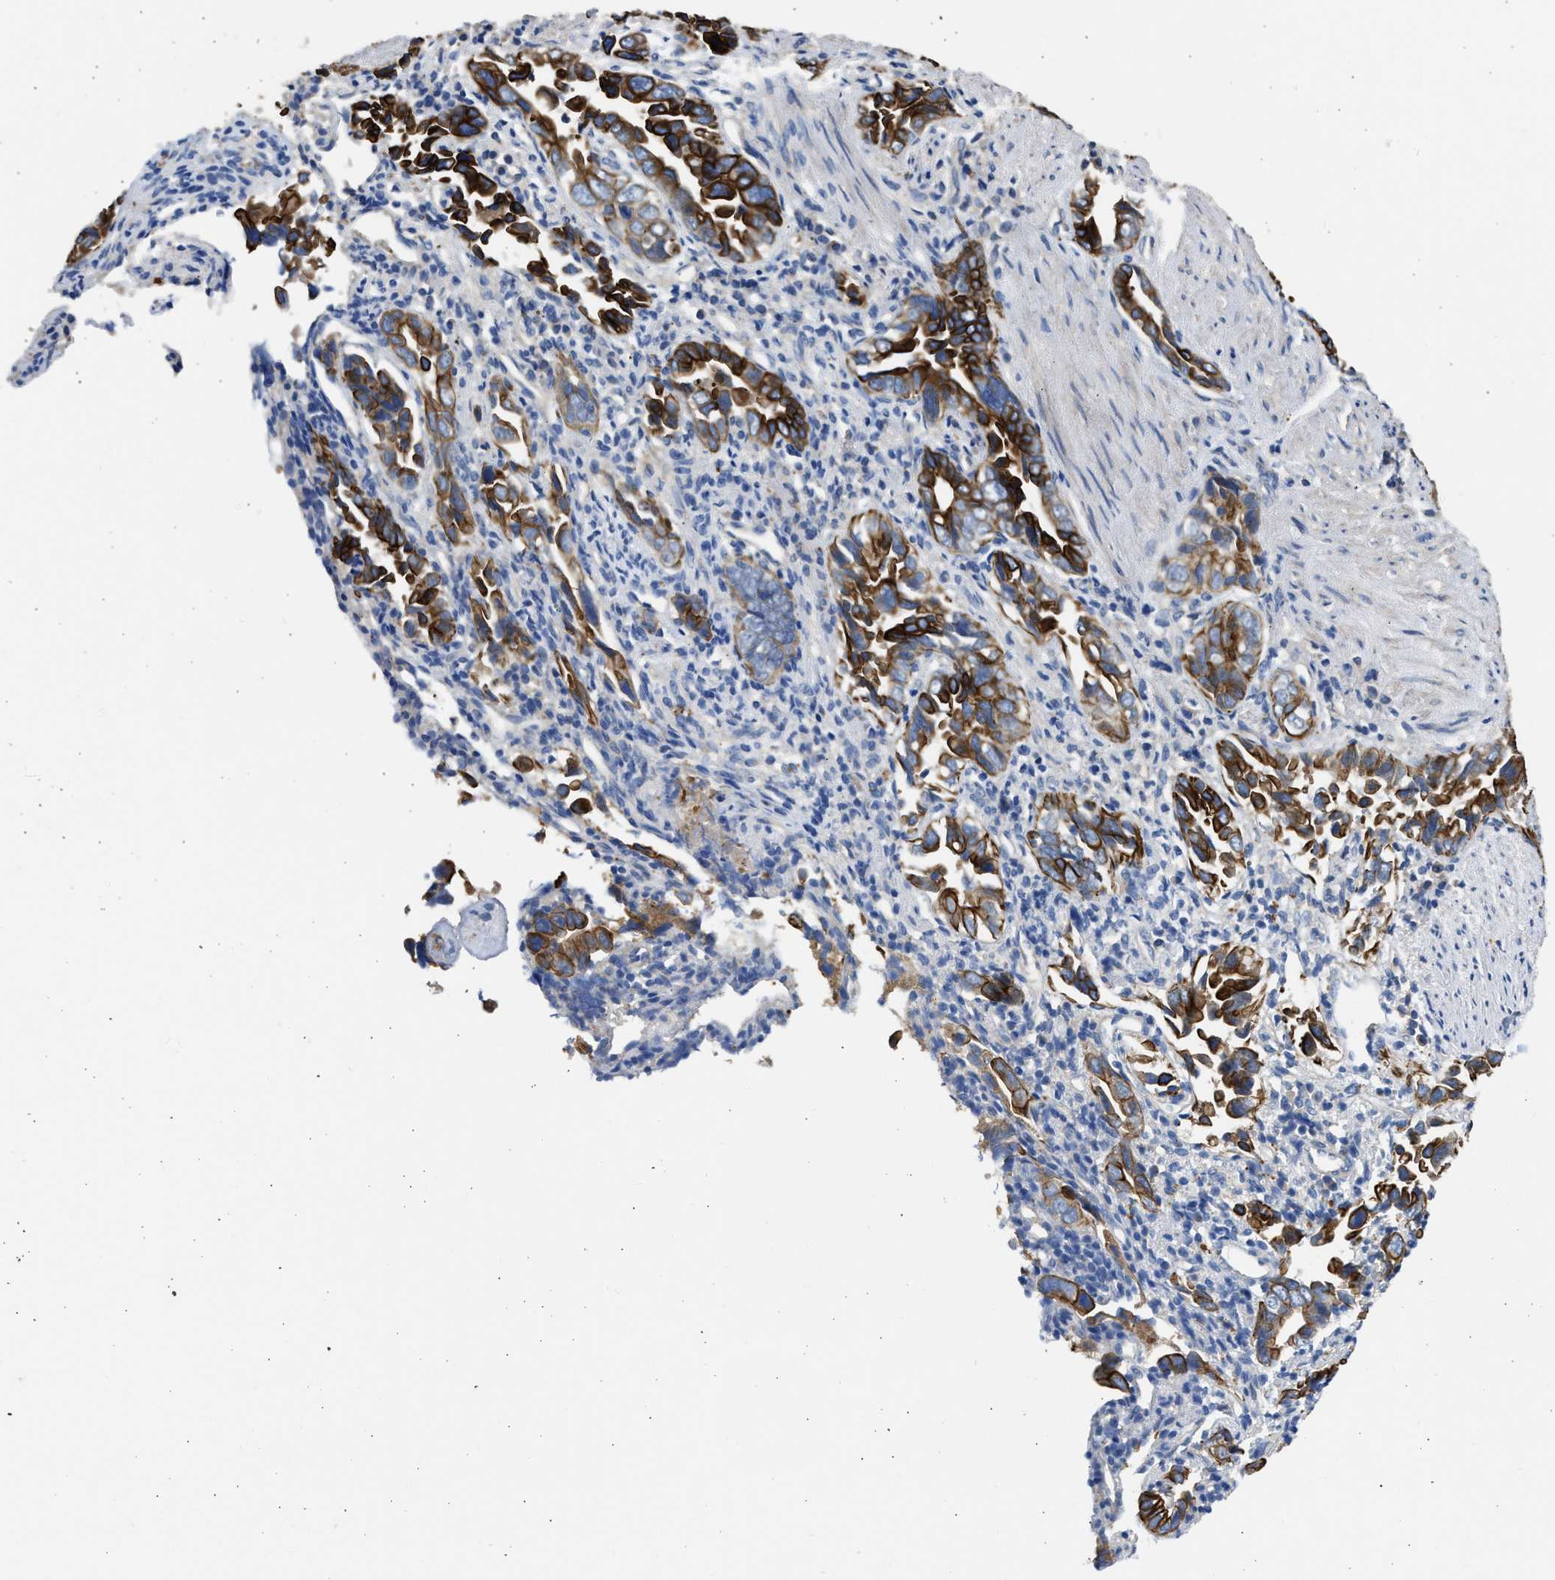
{"staining": {"intensity": "strong", "quantity": ">75%", "location": "cytoplasmic/membranous"}, "tissue": "liver cancer", "cell_type": "Tumor cells", "image_type": "cancer", "snomed": [{"axis": "morphology", "description": "Cholangiocarcinoma"}, {"axis": "topography", "description": "Liver"}], "caption": "This is a photomicrograph of IHC staining of liver cholangiocarcinoma, which shows strong expression in the cytoplasmic/membranous of tumor cells.", "gene": "CSRNP2", "patient": {"sex": "female", "age": 79}}